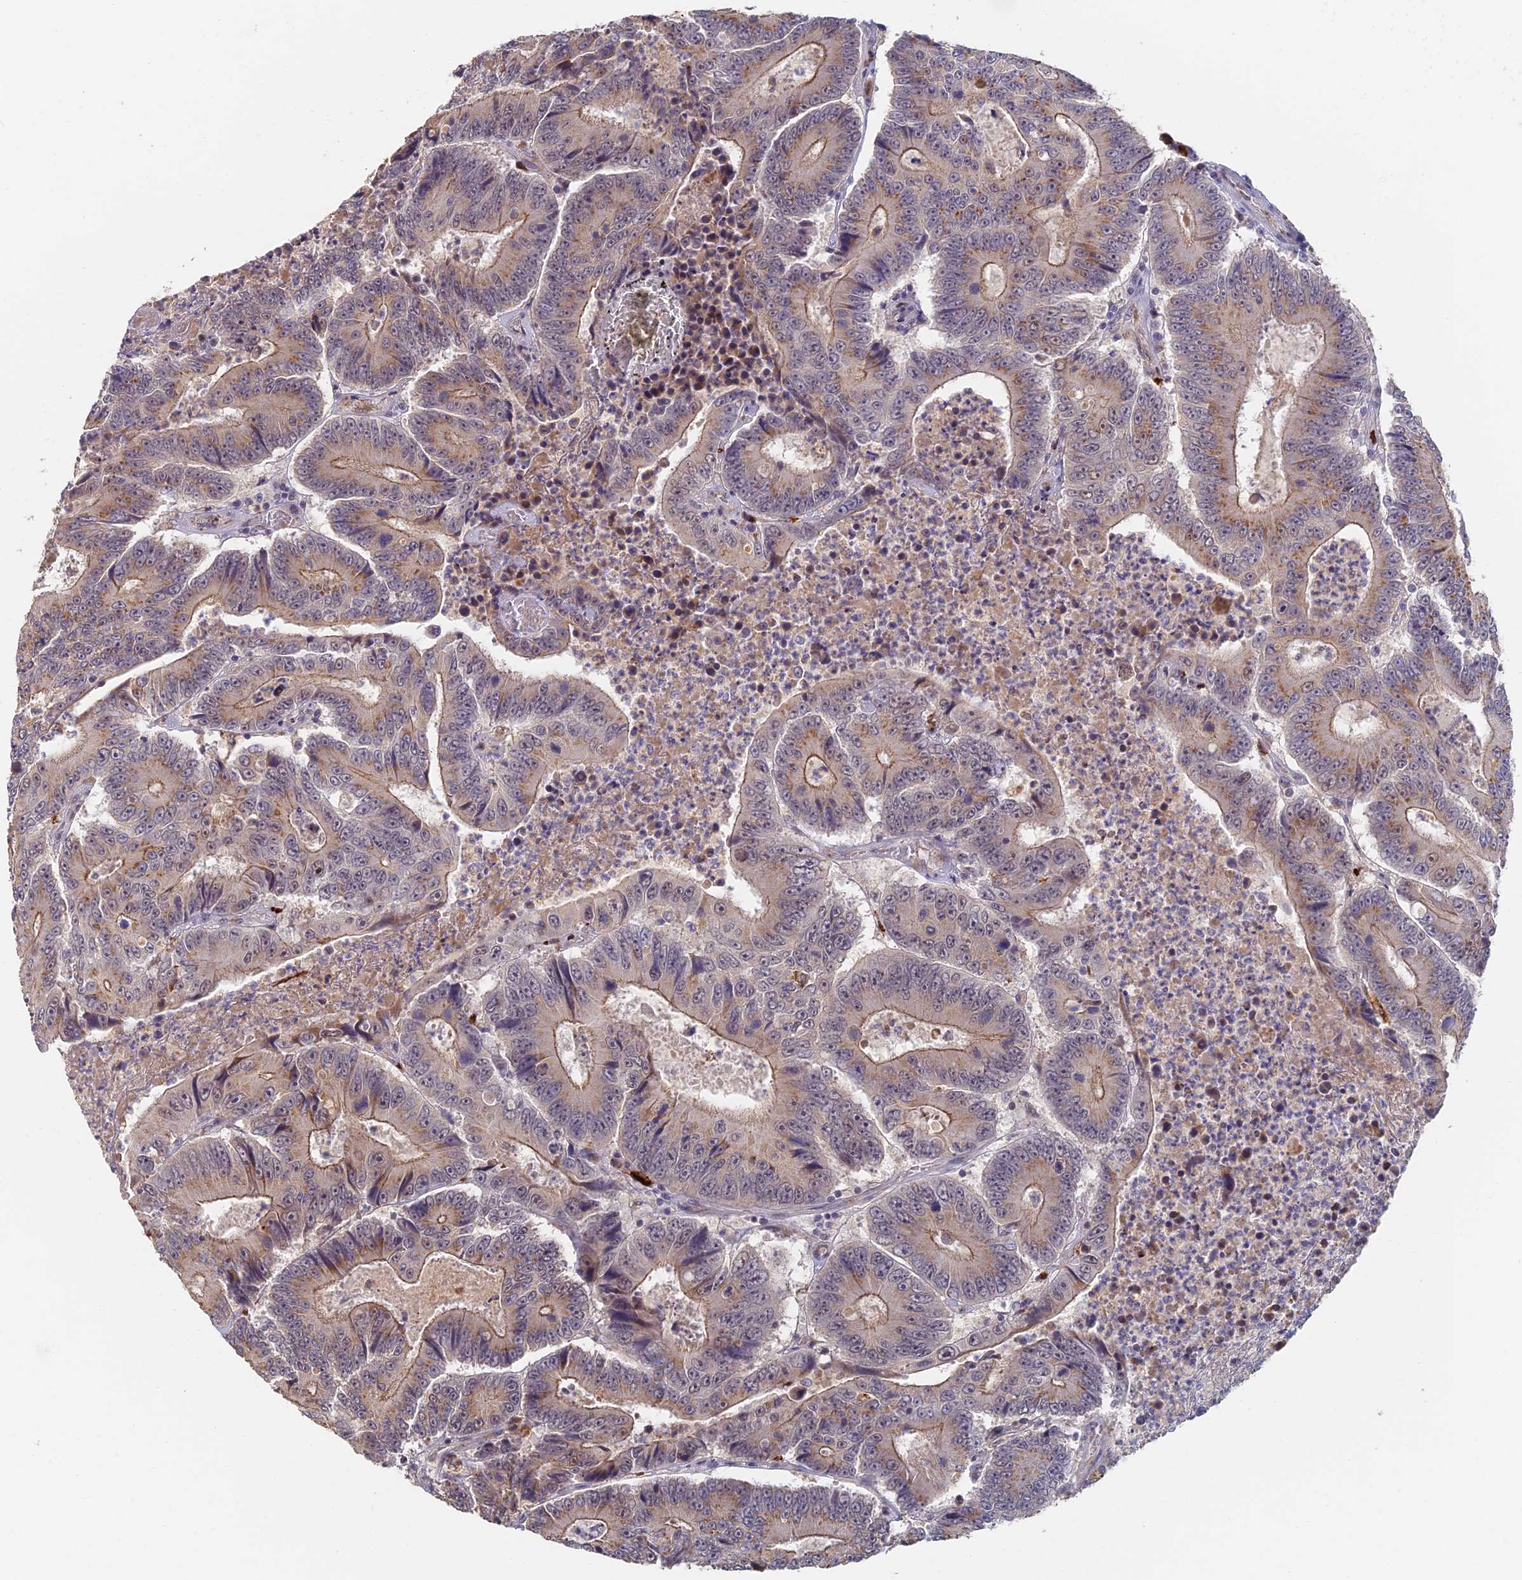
{"staining": {"intensity": "weak", "quantity": ">75%", "location": "cytoplasmic/membranous"}, "tissue": "colorectal cancer", "cell_type": "Tumor cells", "image_type": "cancer", "snomed": [{"axis": "morphology", "description": "Adenocarcinoma, NOS"}, {"axis": "topography", "description": "Colon"}], "caption": "Adenocarcinoma (colorectal) stained for a protein (brown) exhibits weak cytoplasmic/membranous positive positivity in approximately >75% of tumor cells.", "gene": "GPATCH1", "patient": {"sex": "male", "age": 83}}